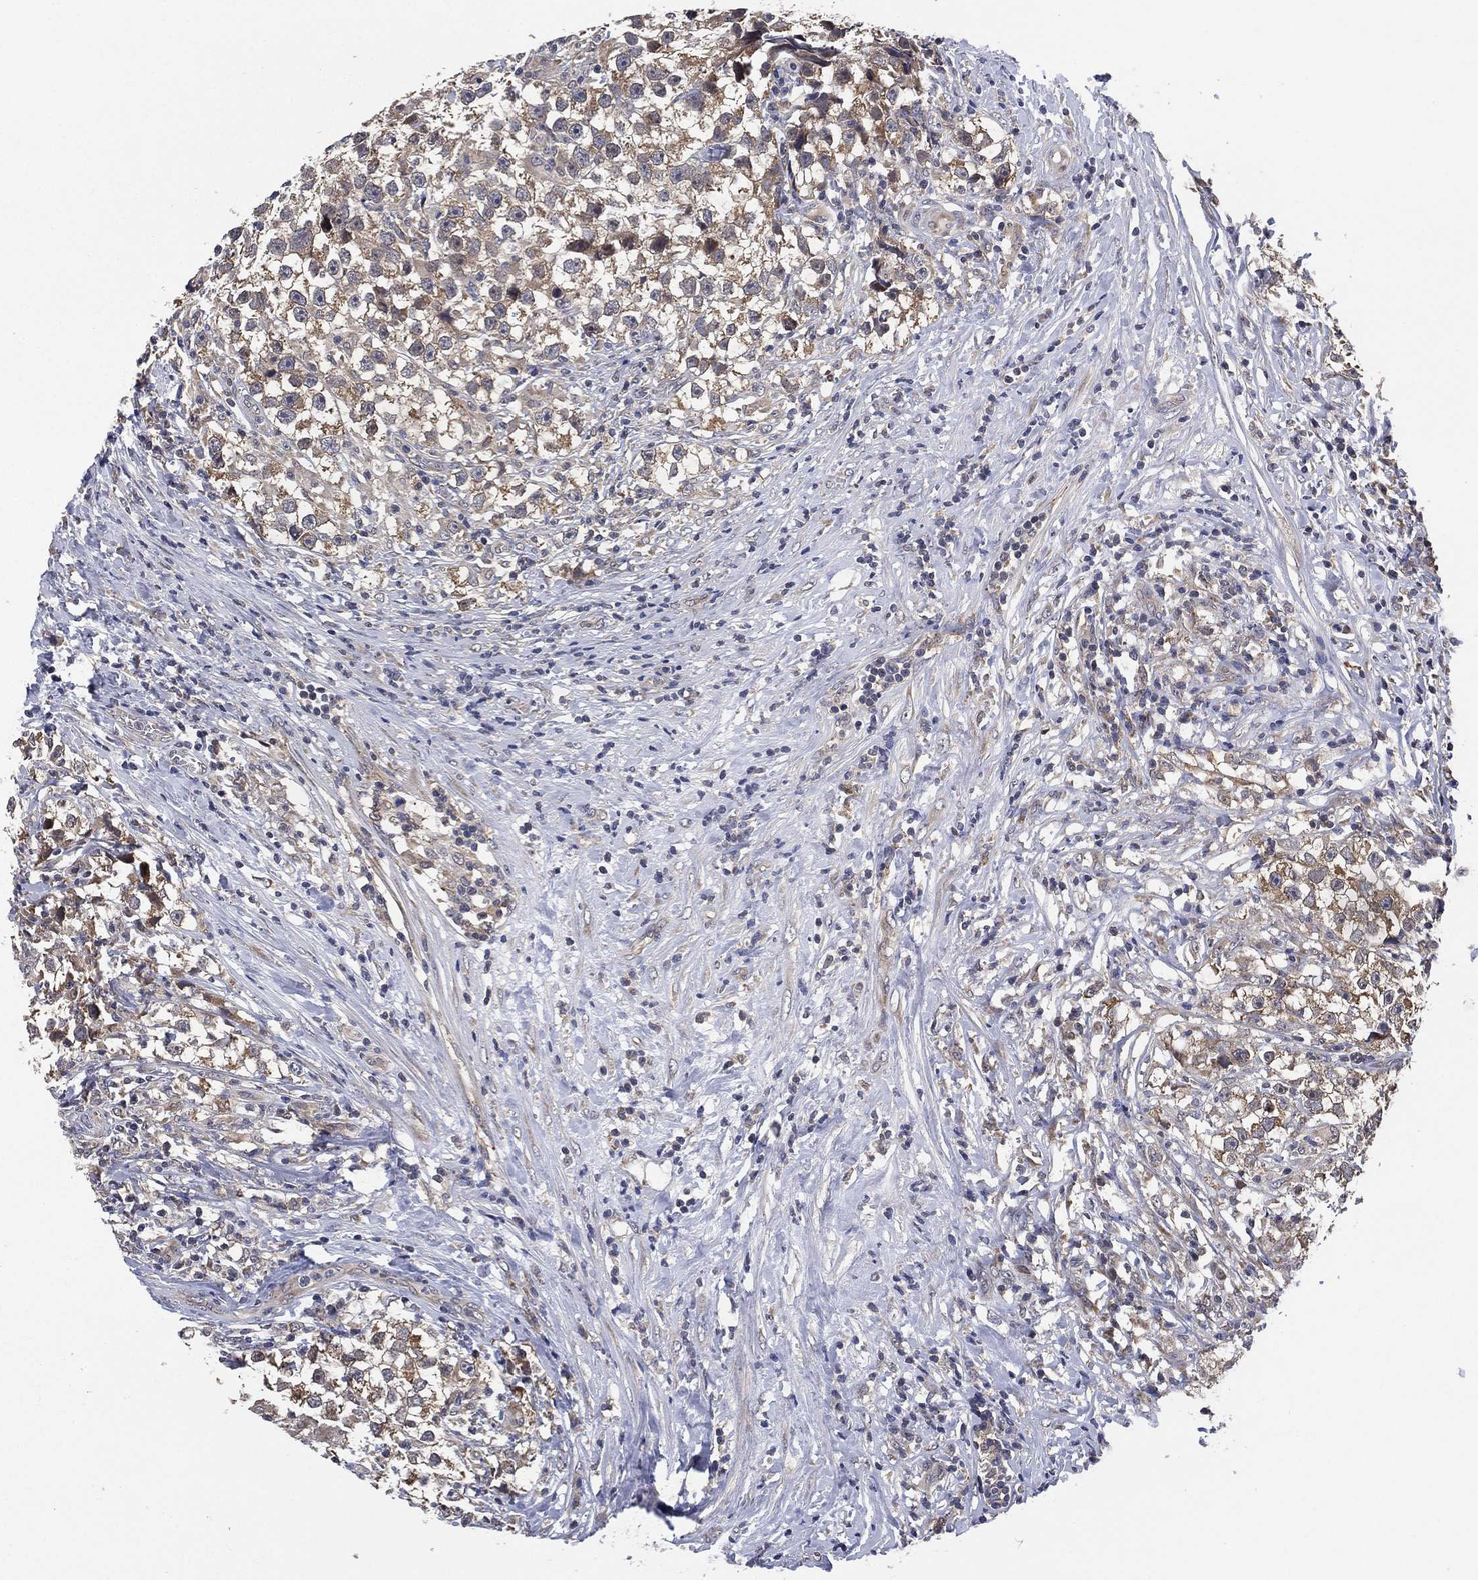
{"staining": {"intensity": "weak", "quantity": "<25%", "location": "cytoplasmic/membranous"}, "tissue": "testis cancer", "cell_type": "Tumor cells", "image_type": "cancer", "snomed": [{"axis": "morphology", "description": "Seminoma, NOS"}, {"axis": "topography", "description": "Testis"}], "caption": "High power microscopy histopathology image of an immunohistochemistry image of seminoma (testis), revealing no significant positivity in tumor cells.", "gene": "SELENOO", "patient": {"sex": "male", "age": 46}}